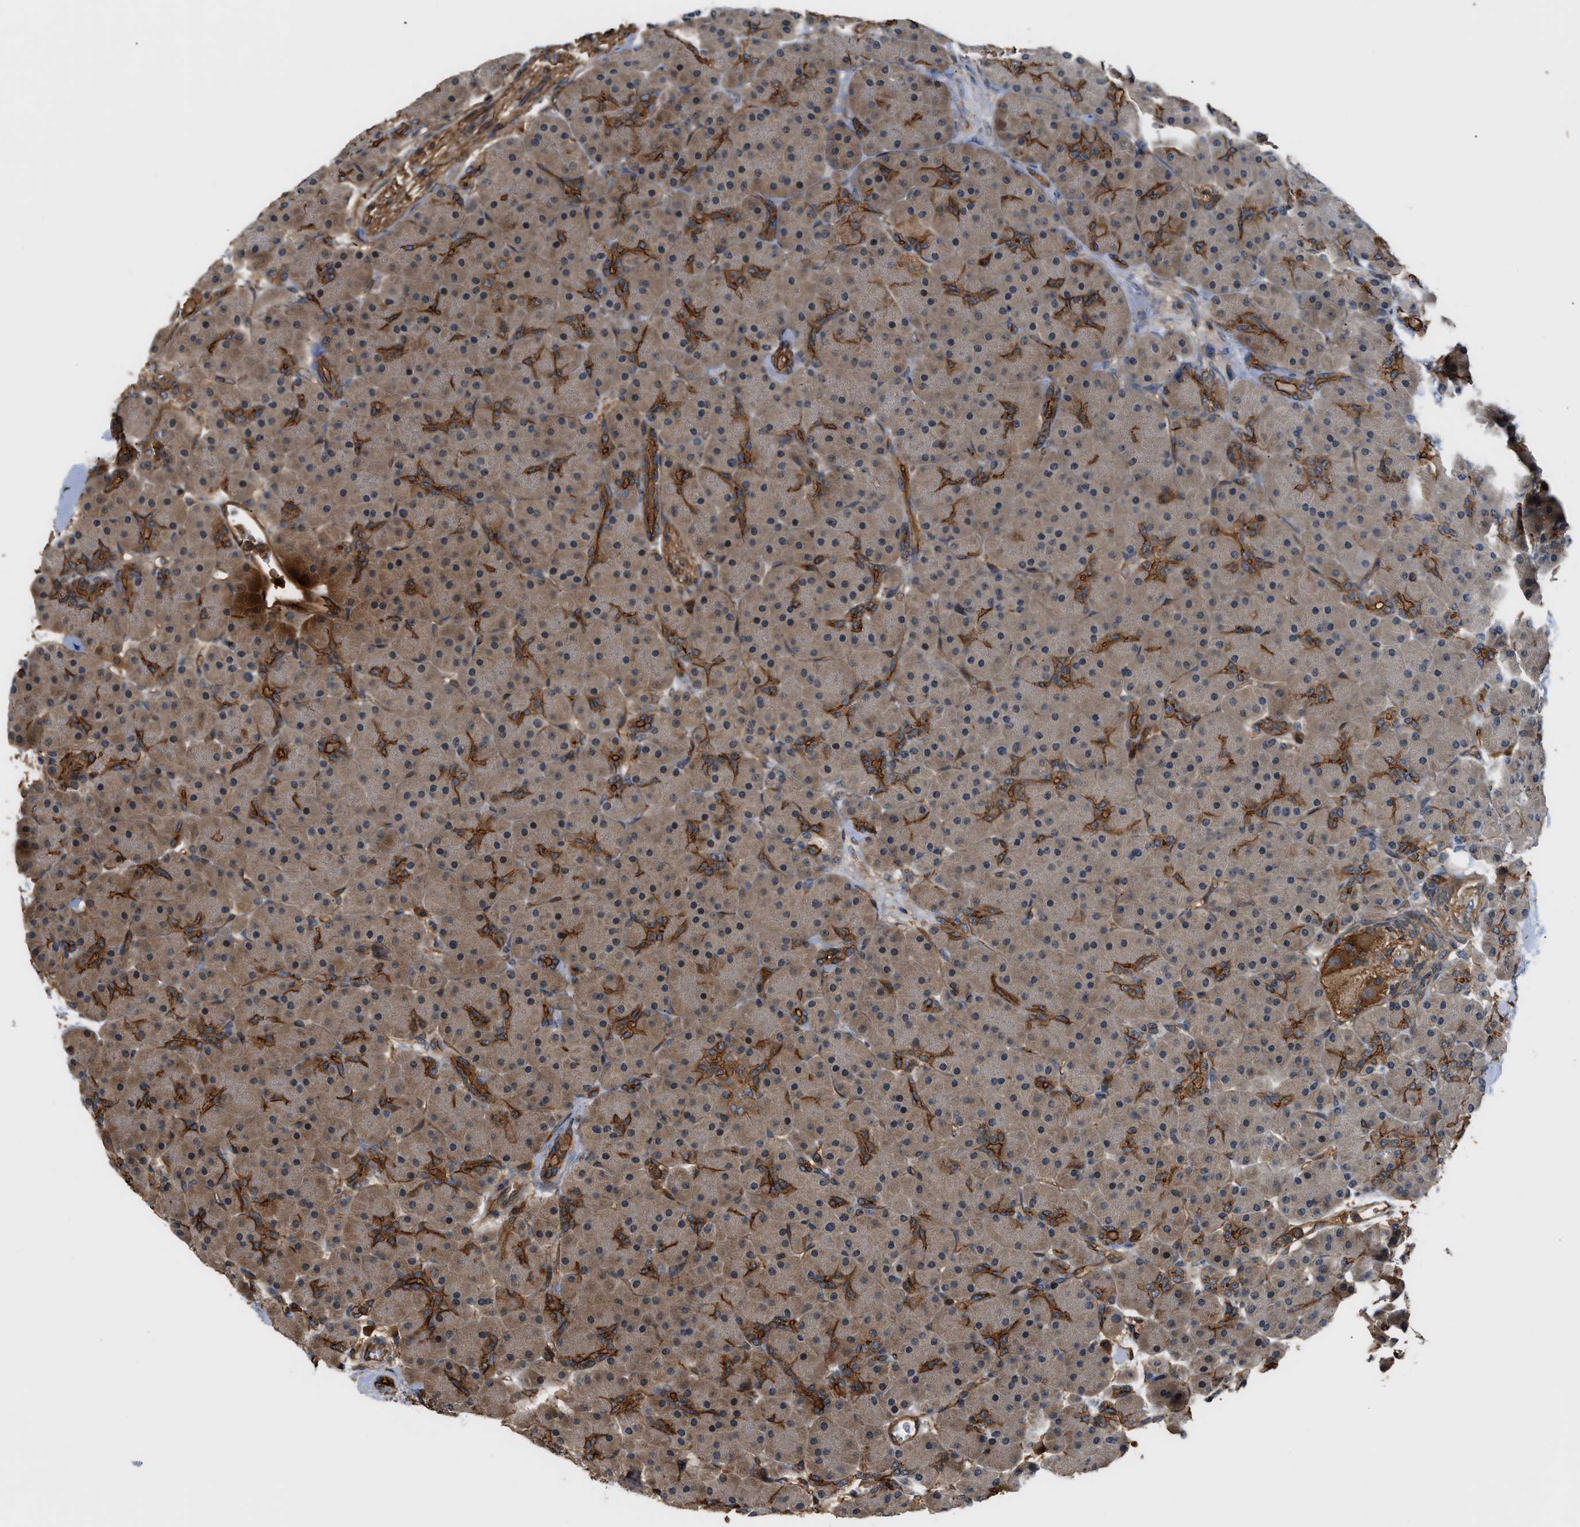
{"staining": {"intensity": "moderate", "quantity": ">75%", "location": "cytoplasmic/membranous"}, "tissue": "pancreas", "cell_type": "Exocrine glandular cells", "image_type": "normal", "snomed": [{"axis": "morphology", "description": "Normal tissue, NOS"}, {"axis": "topography", "description": "Pancreas"}], "caption": "A brown stain labels moderate cytoplasmic/membranous expression of a protein in exocrine glandular cells of normal pancreas. Nuclei are stained in blue.", "gene": "DDHD2", "patient": {"sex": "male", "age": 66}}